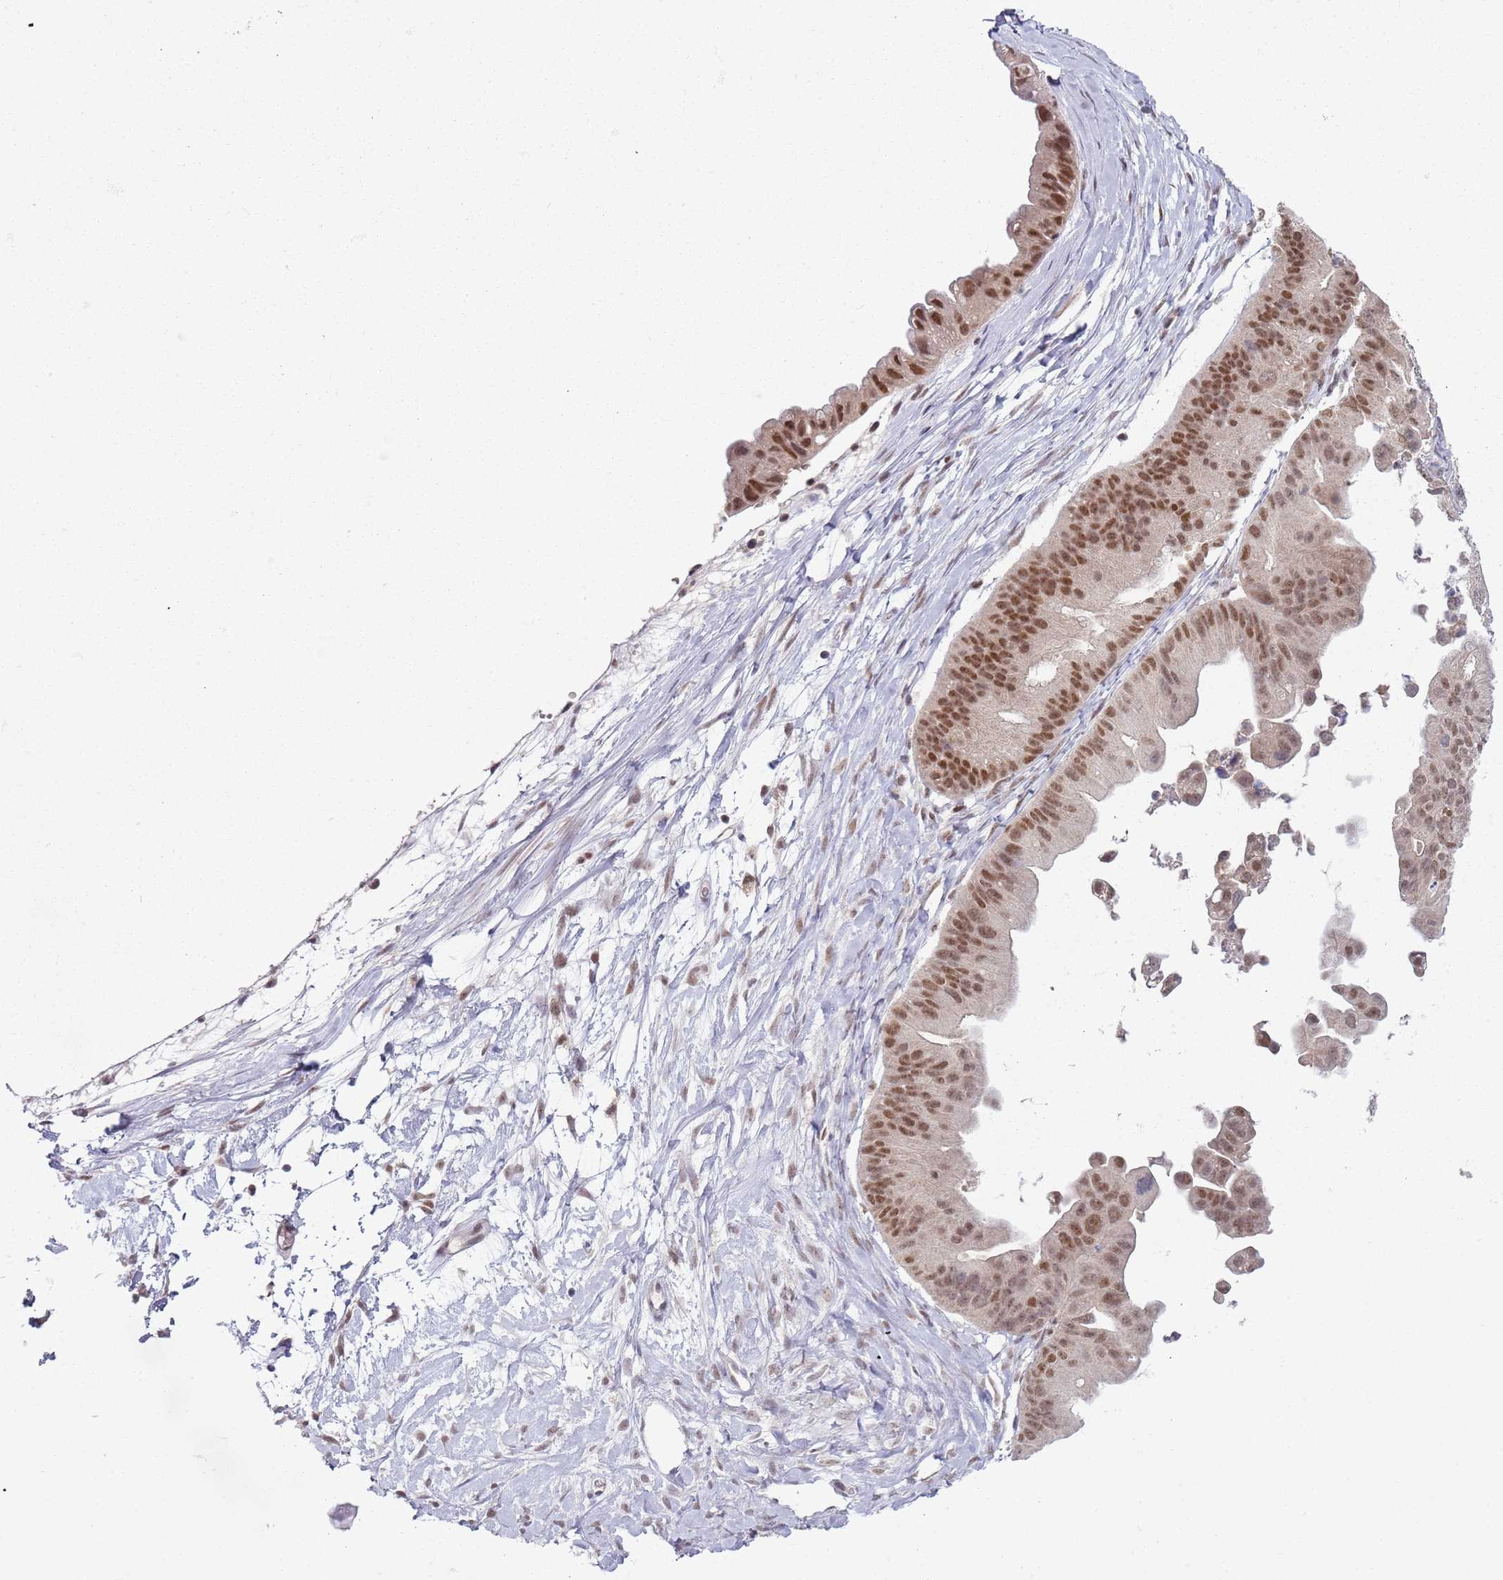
{"staining": {"intensity": "moderate", "quantity": ">75%", "location": "nuclear"}, "tissue": "ovarian cancer", "cell_type": "Tumor cells", "image_type": "cancer", "snomed": [{"axis": "morphology", "description": "Cystadenocarcinoma, mucinous, NOS"}, {"axis": "topography", "description": "Ovary"}], "caption": "Immunohistochemical staining of human ovarian cancer displays moderate nuclear protein expression in about >75% of tumor cells.", "gene": "SMARCAL1", "patient": {"sex": "female", "age": 61}}